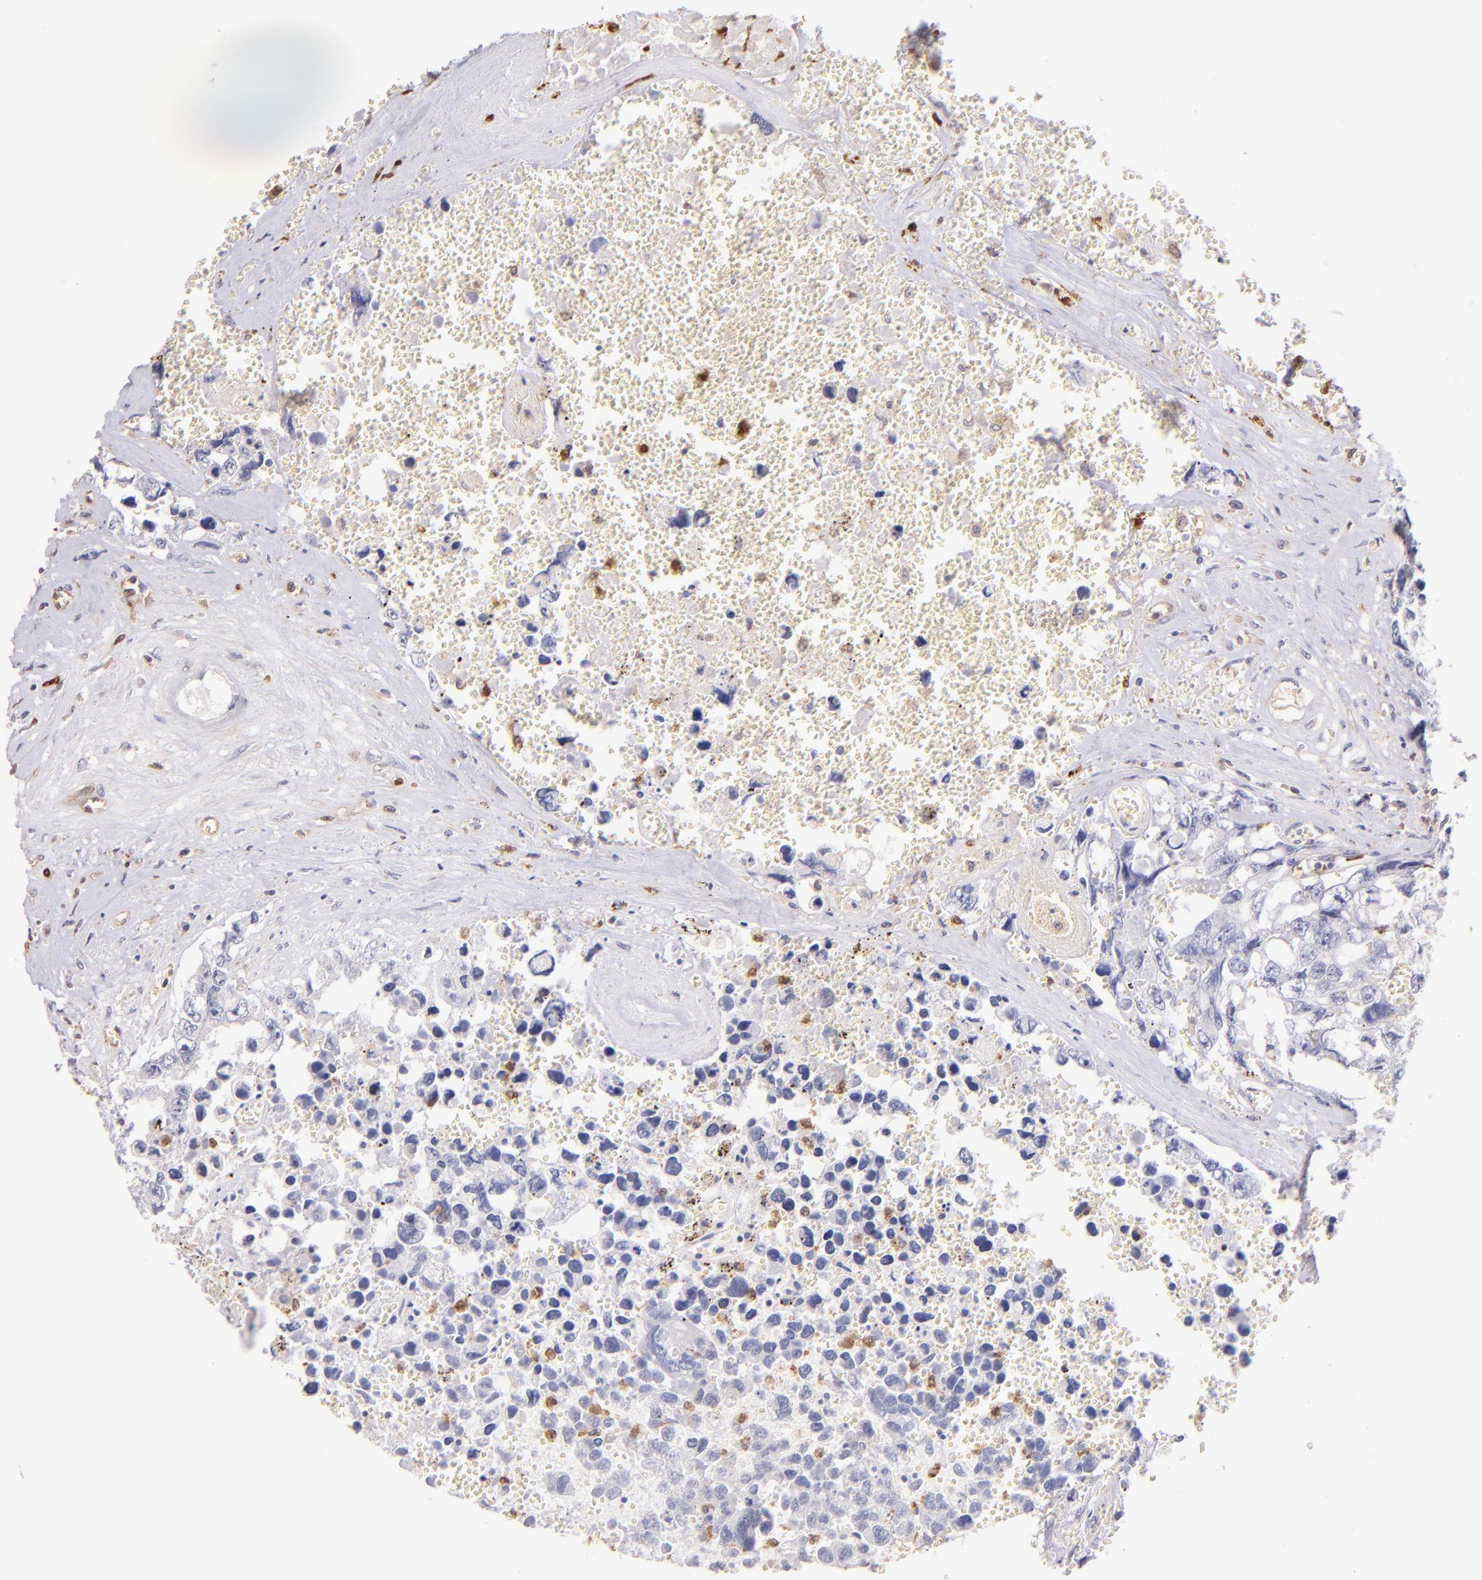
{"staining": {"intensity": "negative", "quantity": "none", "location": "none"}, "tissue": "testis cancer", "cell_type": "Tumor cells", "image_type": "cancer", "snomed": [{"axis": "morphology", "description": "Carcinoma, Embryonal, NOS"}, {"axis": "topography", "description": "Testis"}], "caption": "Micrograph shows no significant protein positivity in tumor cells of testis embryonal carcinoma.", "gene": "BTK", "patient": {"sex": "male", "age": 31}}